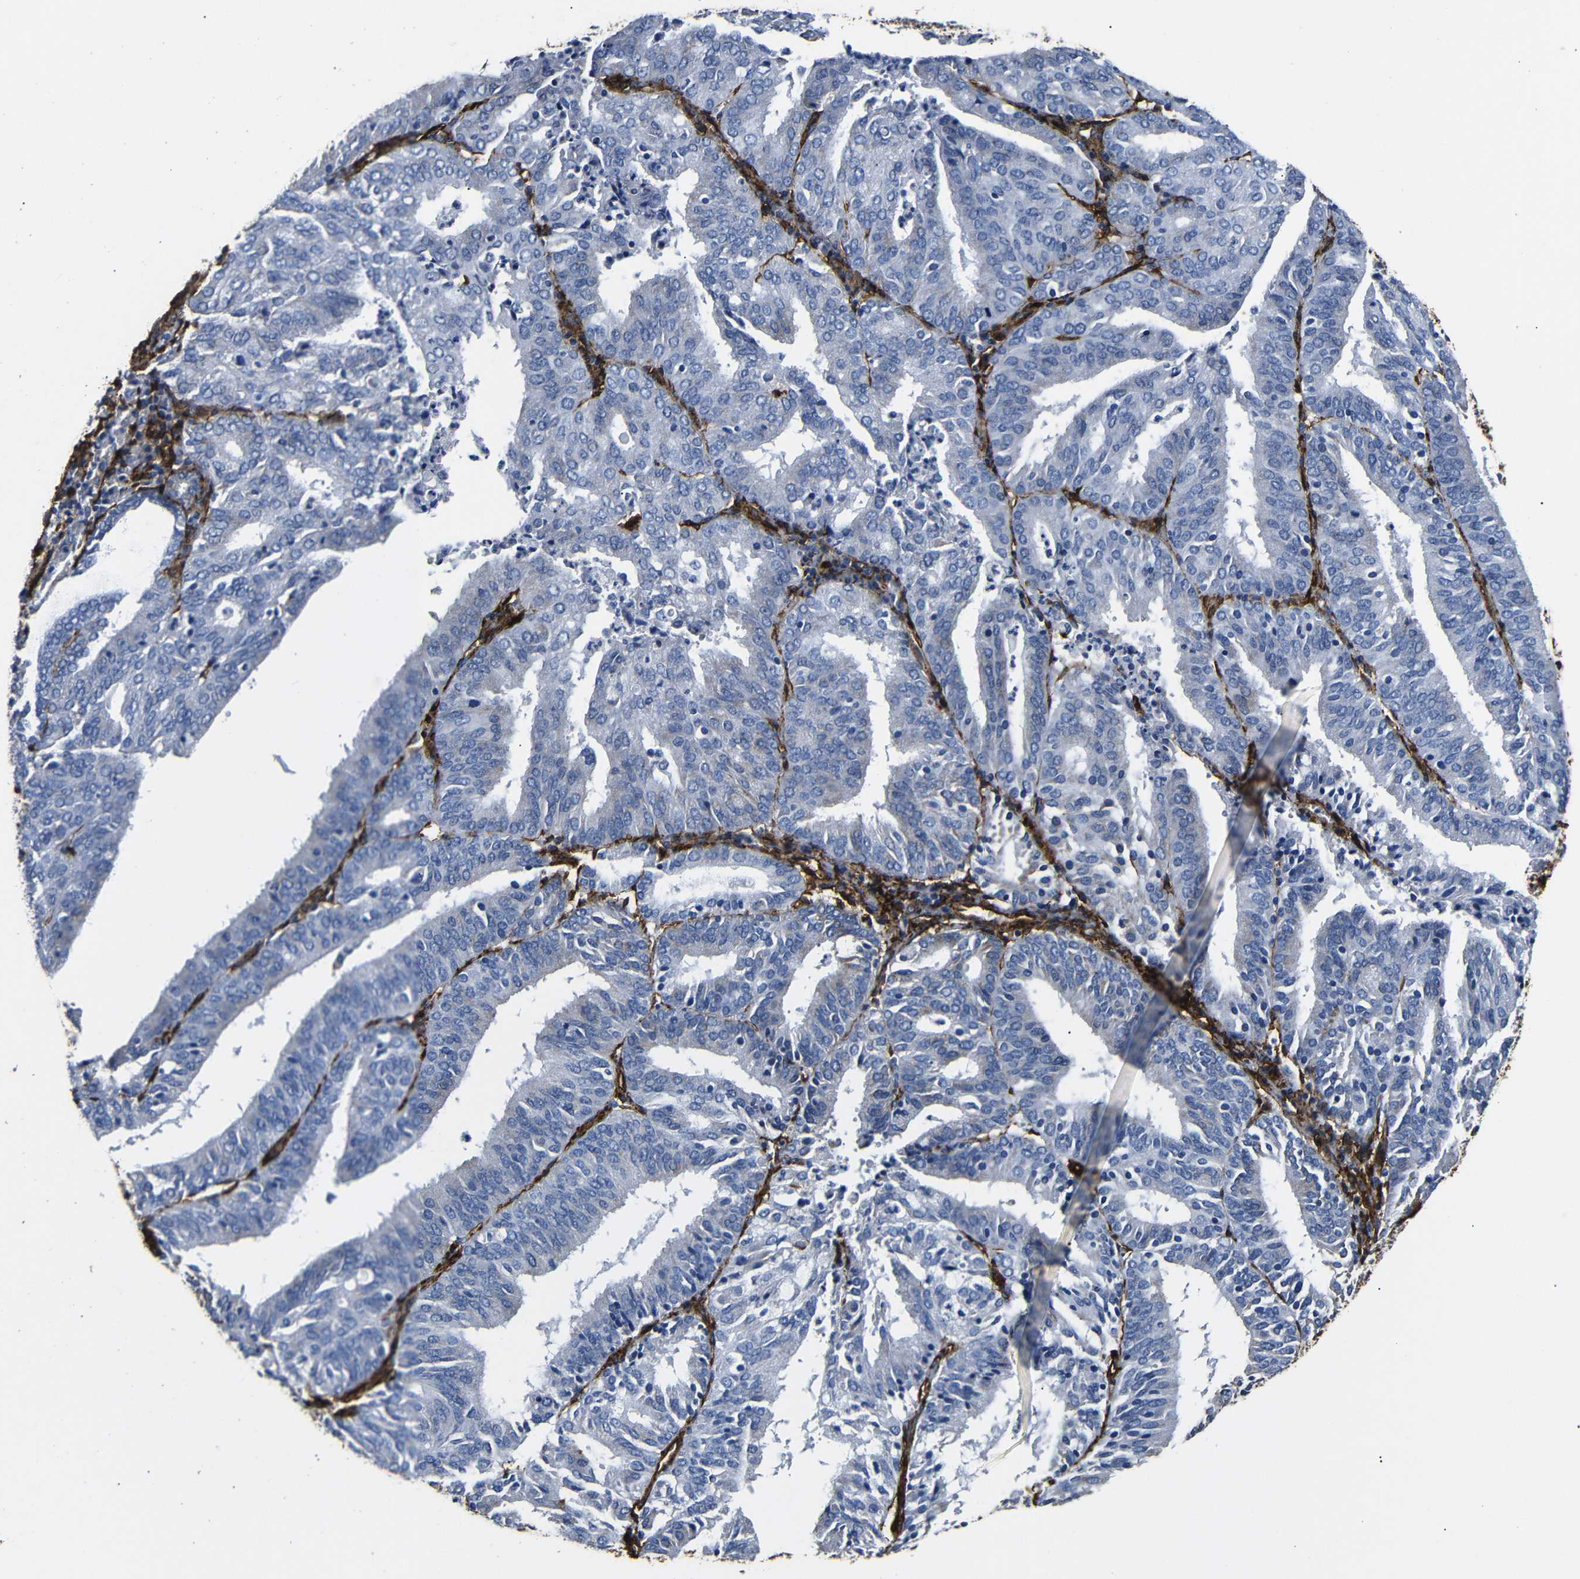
{"staining": {"intensity": "weak", "quantity": "25%-75%", "location": "cytoplasmic/membranous"}, "tissue": "endometrial cancer", "cell_type": "Tumor cells", "image_type": "cancer", "snomed": [{"axis": "morphology", "description": "Adenocarcinoma, NOS"}, {"axis": "topography", "description": "Uterus"}], "caption": "Tumor cells exhibit low levels of weak cytoplasmic/membranous expression in about 25%-75% of cells in human endometrial adenocarcinoma.", "gene": "CAV2", "patient": {"sex": "female", "age": 60}}